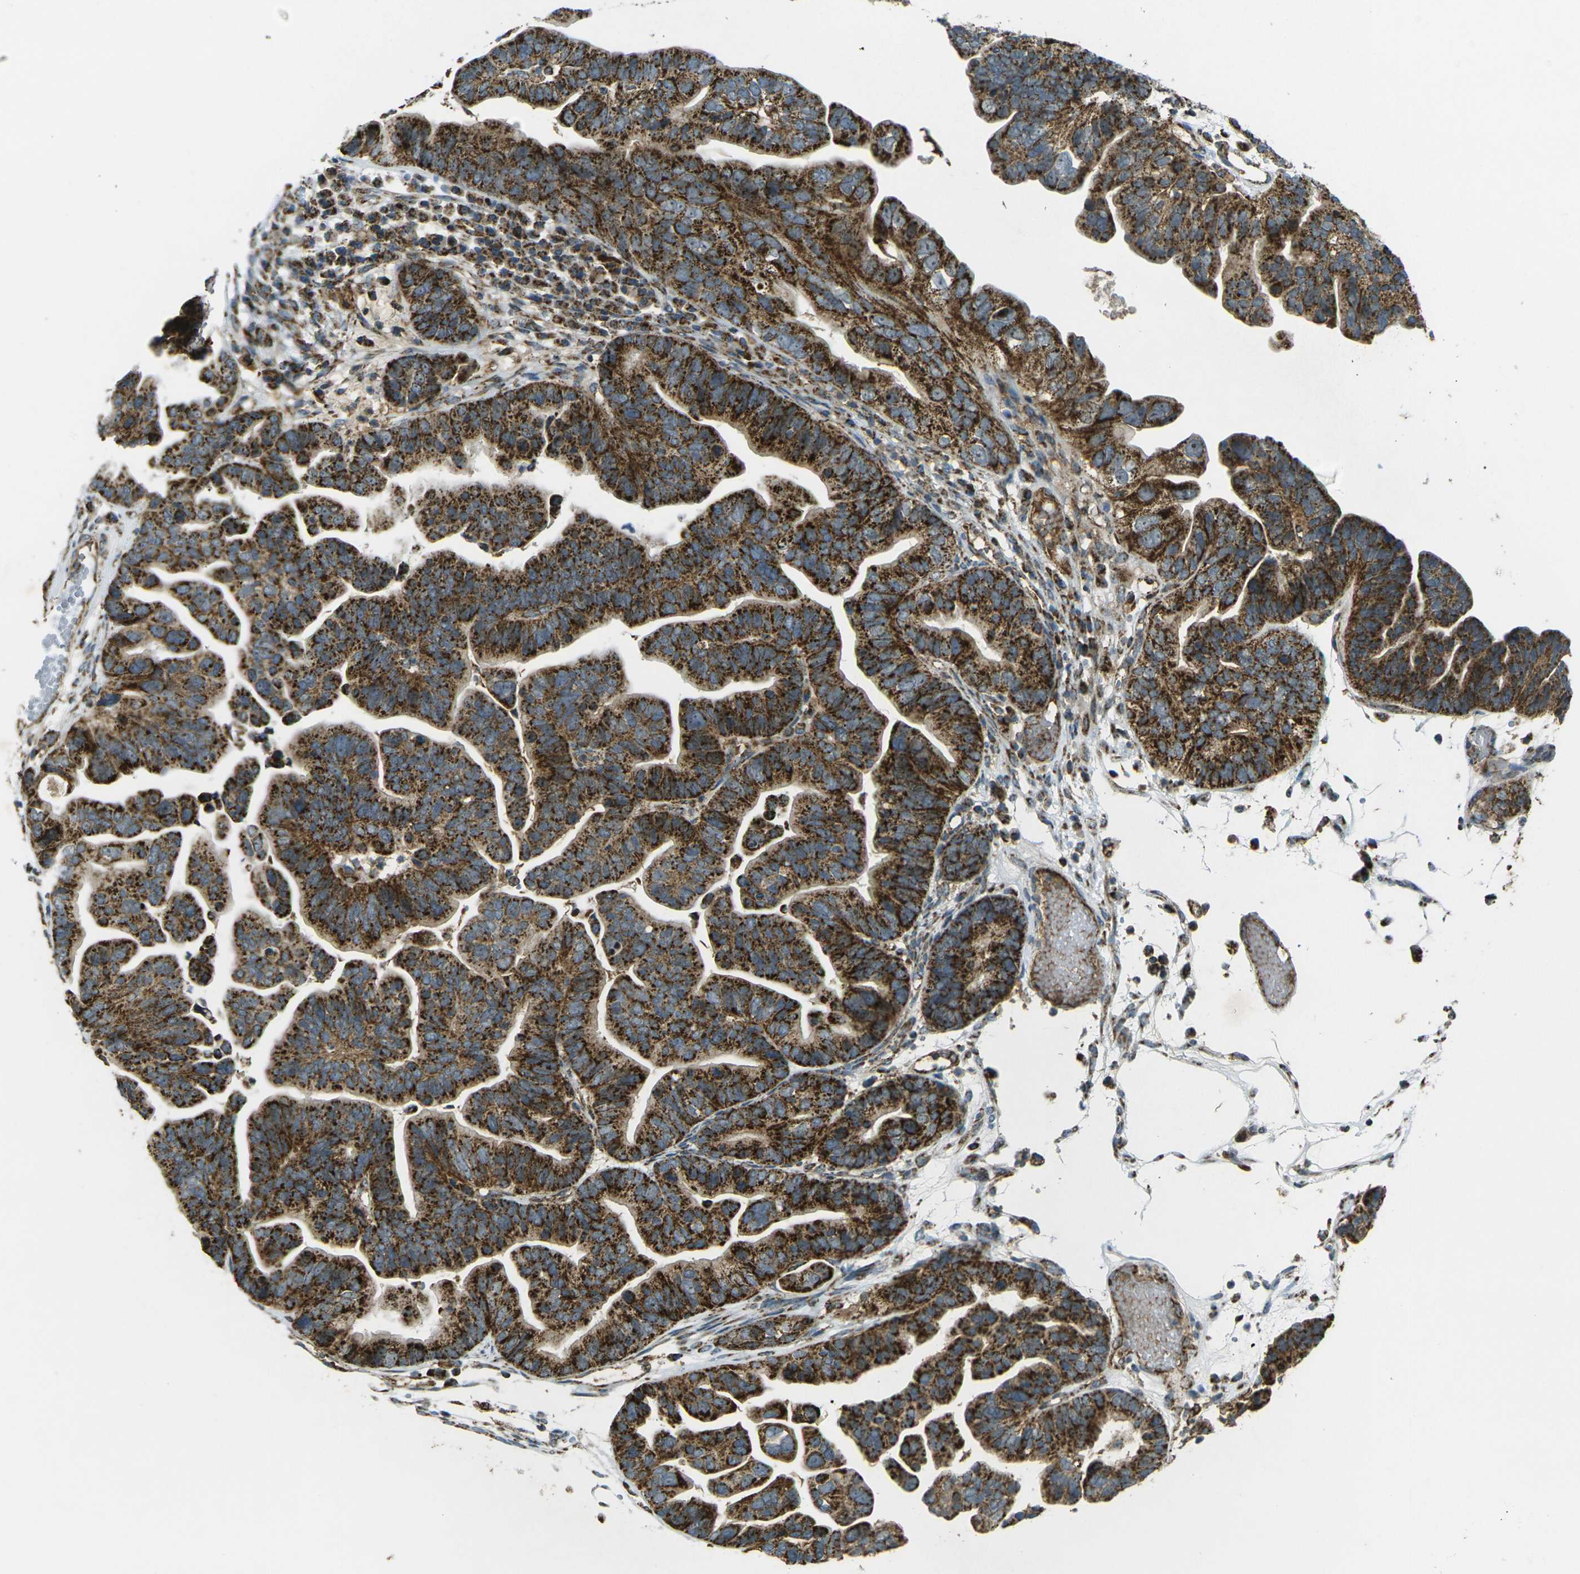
{"staining": {"intensity": "strong", "quantity": ">75%", "location": "cytoplasmic/membranous"}, "tissue": "ovarian cancer", "cell_type": "Tumor cells", "image_type": "cancer", "snomed": [{"axis": "morphology", "description": "Cystadenocarcinoma, serous, NOS"}, {"axis": "topography", "description": "Ovary"}], "caption": "Human serous cystadenocarcinoma (ovarian) stained with a protein marker exhibits strong staining in tumor cells.", "gene": "IGF1R", "patient": {"sex": "female", "age": 56}}